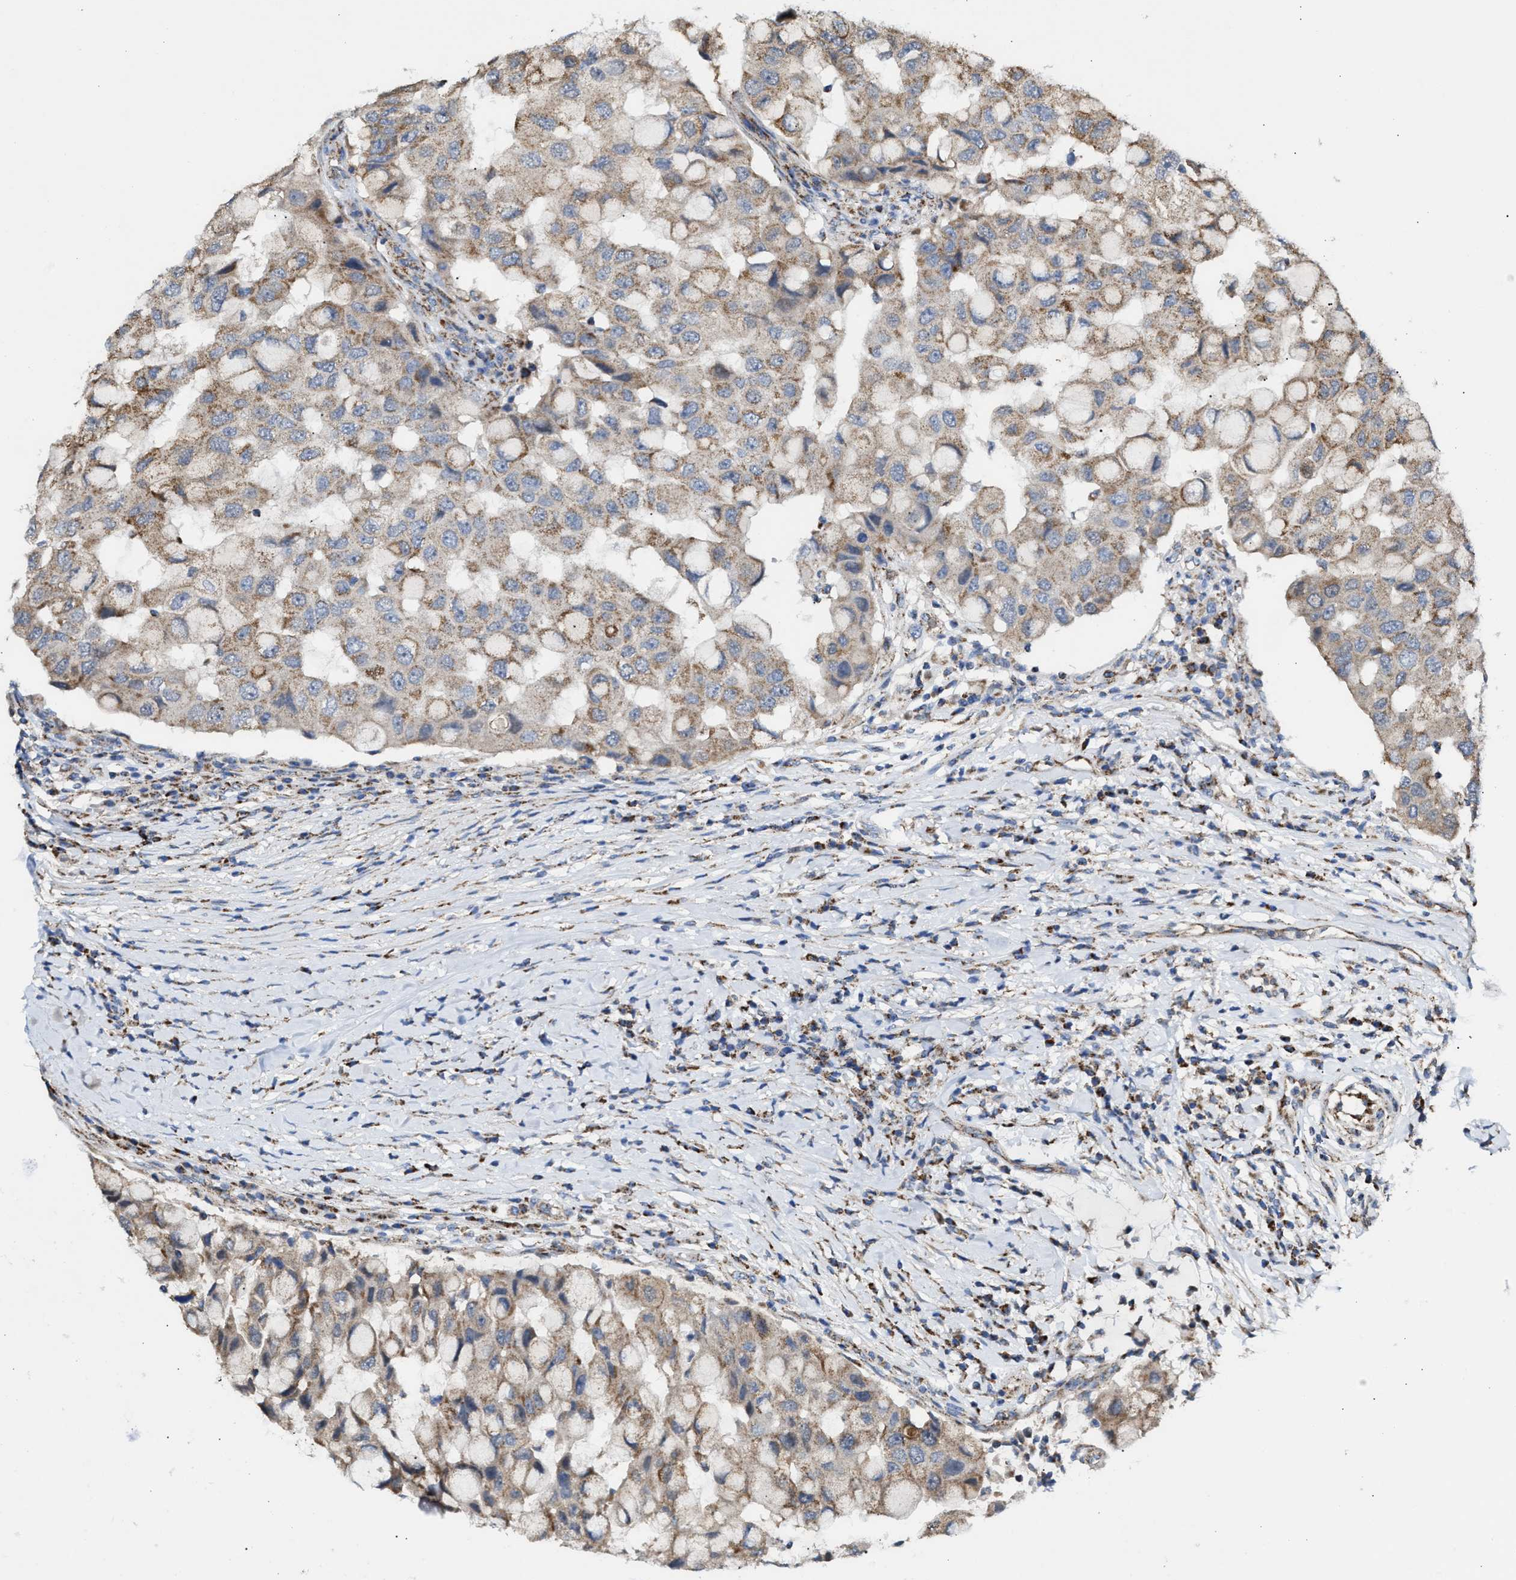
{"staining": {"intensity": "weak", "quantity": ">75%", "location": "cytoplasmic/membranous"}, "tissue": "breast cancer", "cell_type": "Tumor cells", "image_type": "cancer", "snomed": [{"axis": "morphology", "description": "Duct carcinoma"}, {"axis": "topography", "description": "Breast"}], "caption": "Weak cytoplasmic/membranous expression is present in about >75% of tumor cells in breast infiltrating ductal carcinoma.", "gene": "MECR", "patient": {"sex": "female", "age": 27}}